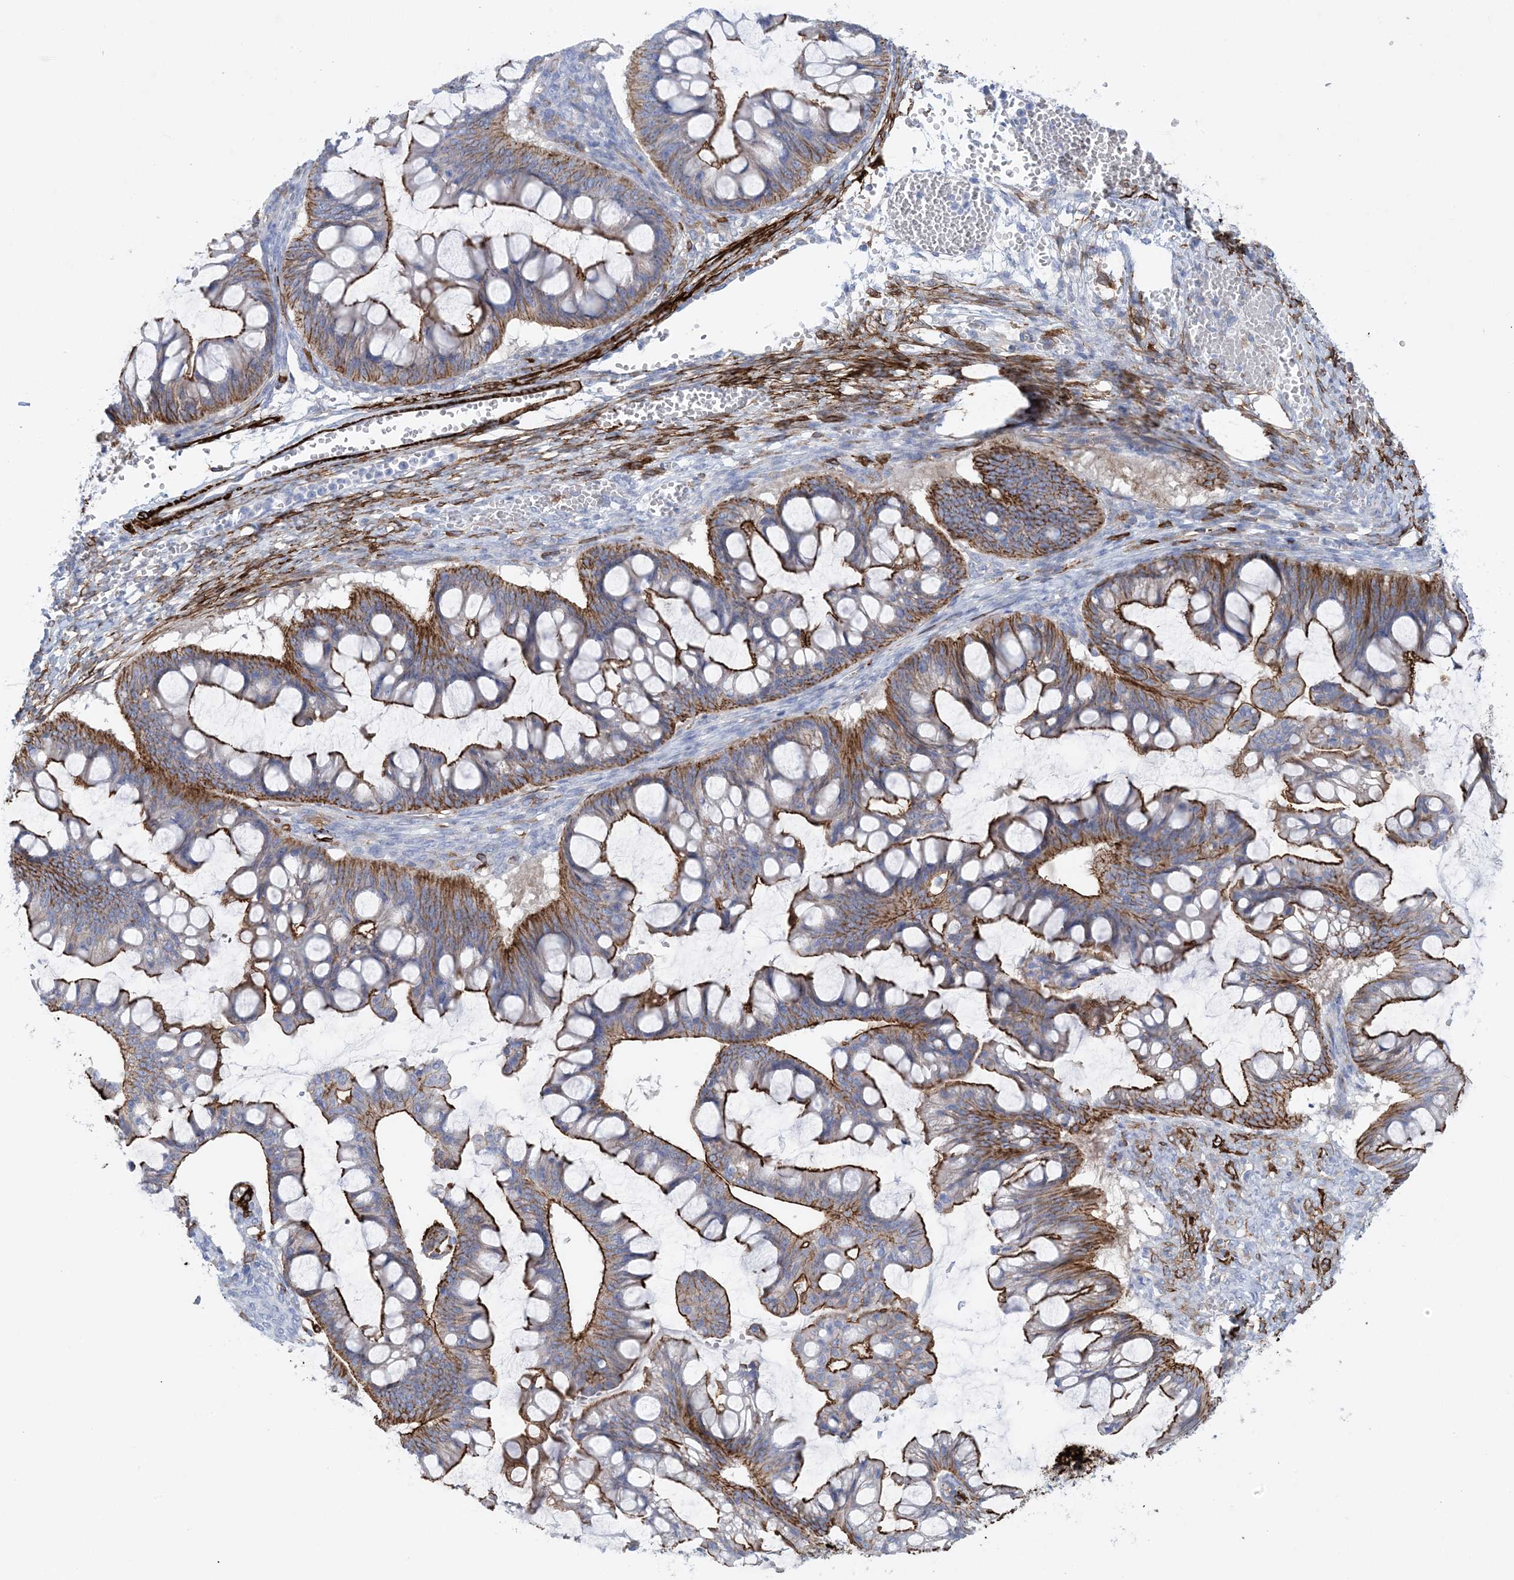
{"staining": {"intensity": "moderate", "quantity": ">75%", "location": "cytoplasmic/membranous"}, "tissue": "ovarian cancer", "cell_type": "Tumor cells", "image_type": "cancer", "snomed": [{"axis": "morphology", "description": "Cystadenocarcinoma, mucinous, NOS"}, {"axis": "topography", "description": "Ovary"}], "caption": "Ovarian cancer (mucinous cystadenocarcinoma) tissue reveals moderate cytoplasmic/membranous expression in approximately >75% of tumor cells", "gene": "SHANK1", "patient": {"sex": "female", "age": 73}}